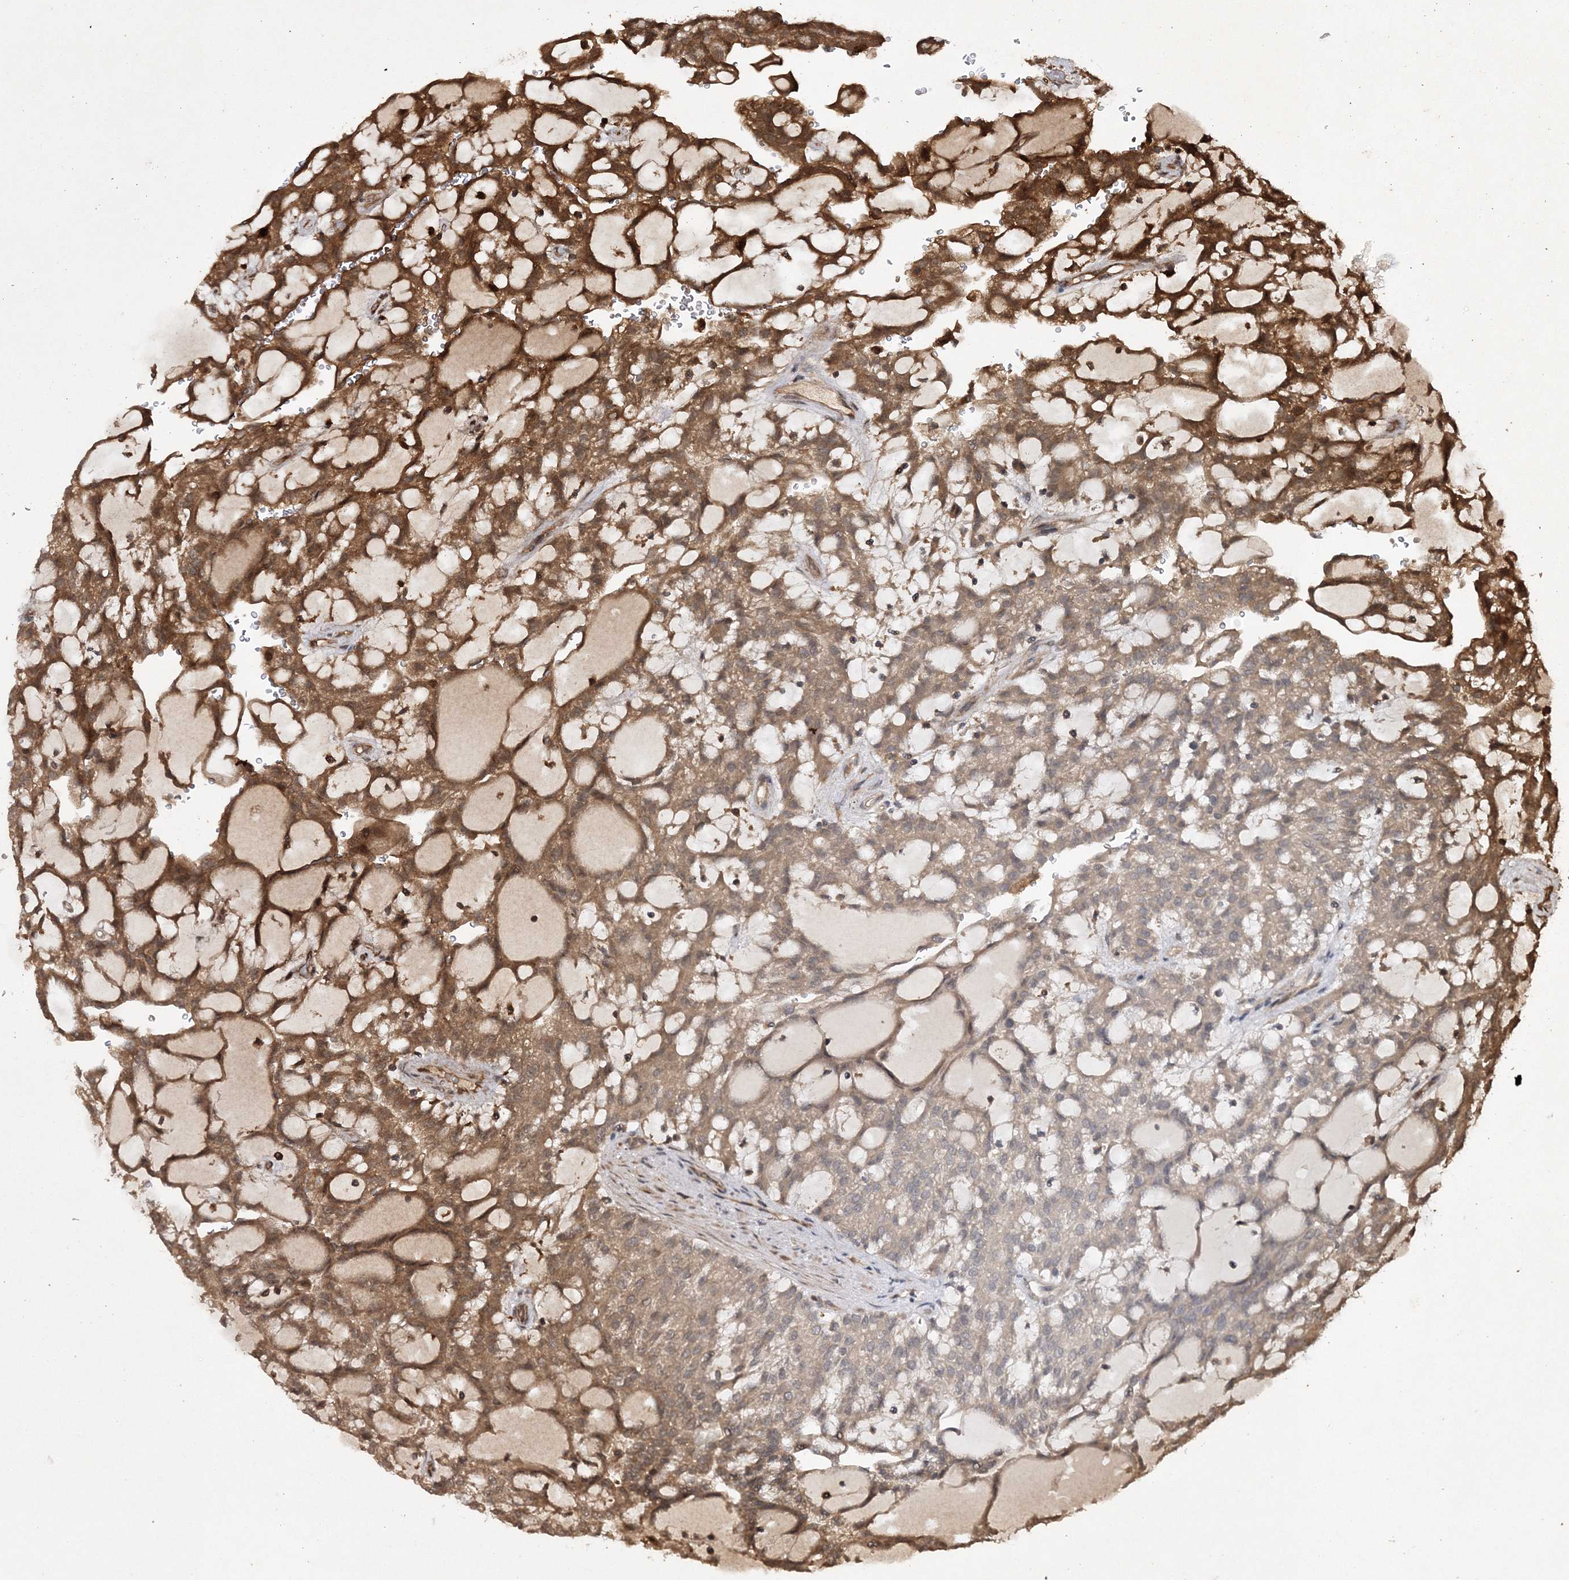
{"staining": {"intensity": "strong", "quantity": ">75%", "location": "cytoplasmic/membranous"}, "tissue": "renal cancer", "cell_type": "Tumor cells", "image_type": "cancer", "snomed": [{"axis": "morphology", "description": "Adenocarcinoma, NOS"}, {"axis": "topography", "description": "Kidney"}], "caption": "Immunohistochemical staining of adenocarcinoma (renal) displays strong cytoplasmic/membranous protein expression in approximately >75% of tumor cells.", "gene": "DNAJC13", "patient": {"sex": "male", "age": 63}}